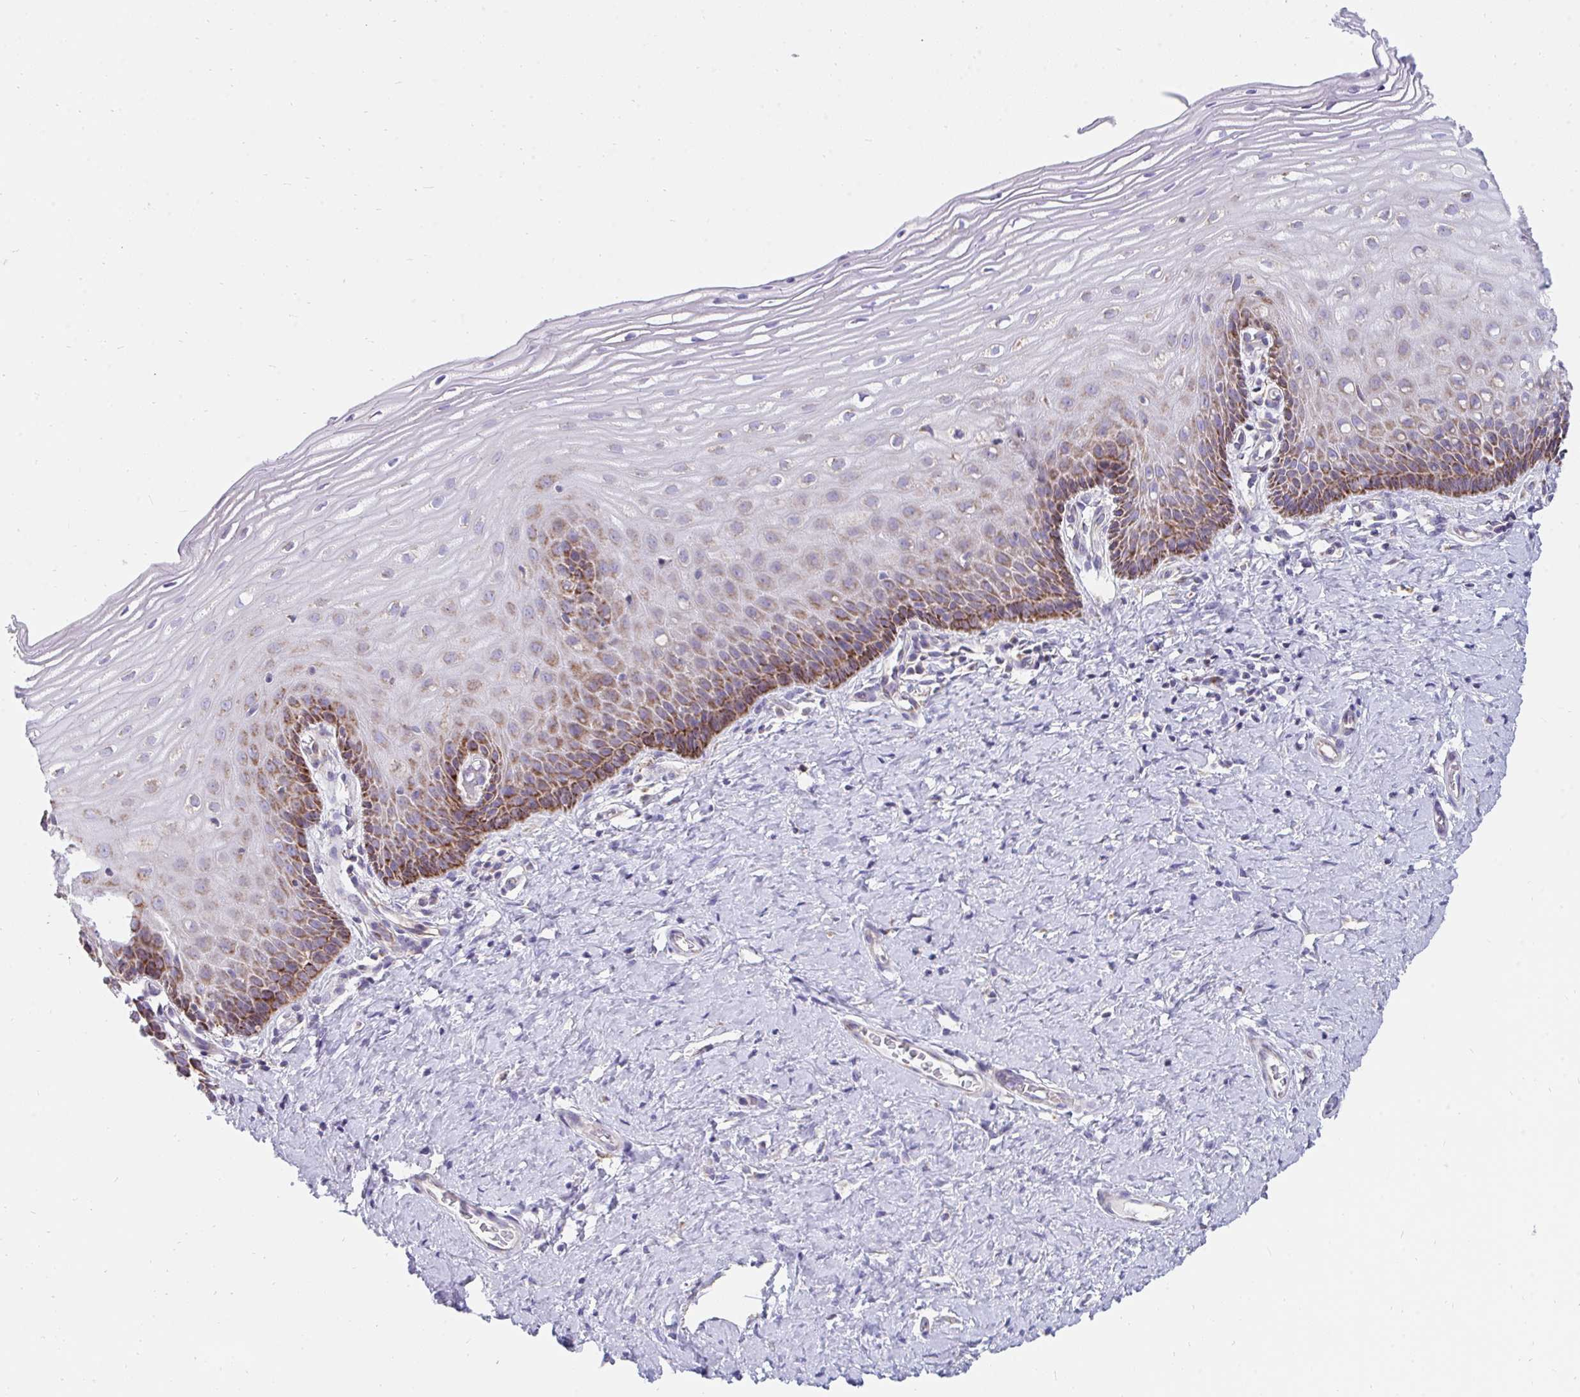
{"staining": {"intensity": "negative", "quantity": "none", "location": "none"}, "tissue": "cervix", "cell_type": "Glandular cells", "image_type": "normal", "snomed": [{"axis": "morphology", "description": "Normal tissue, NOS"}, {"axis": "topography", "description": "Cervix"}], "caption": "Immunohistochemical staining of unremarkable human cervix exhibits no significant staining in glandular cells.", "gene": "PC", "patient": {"sex": "female", "age": 37}}